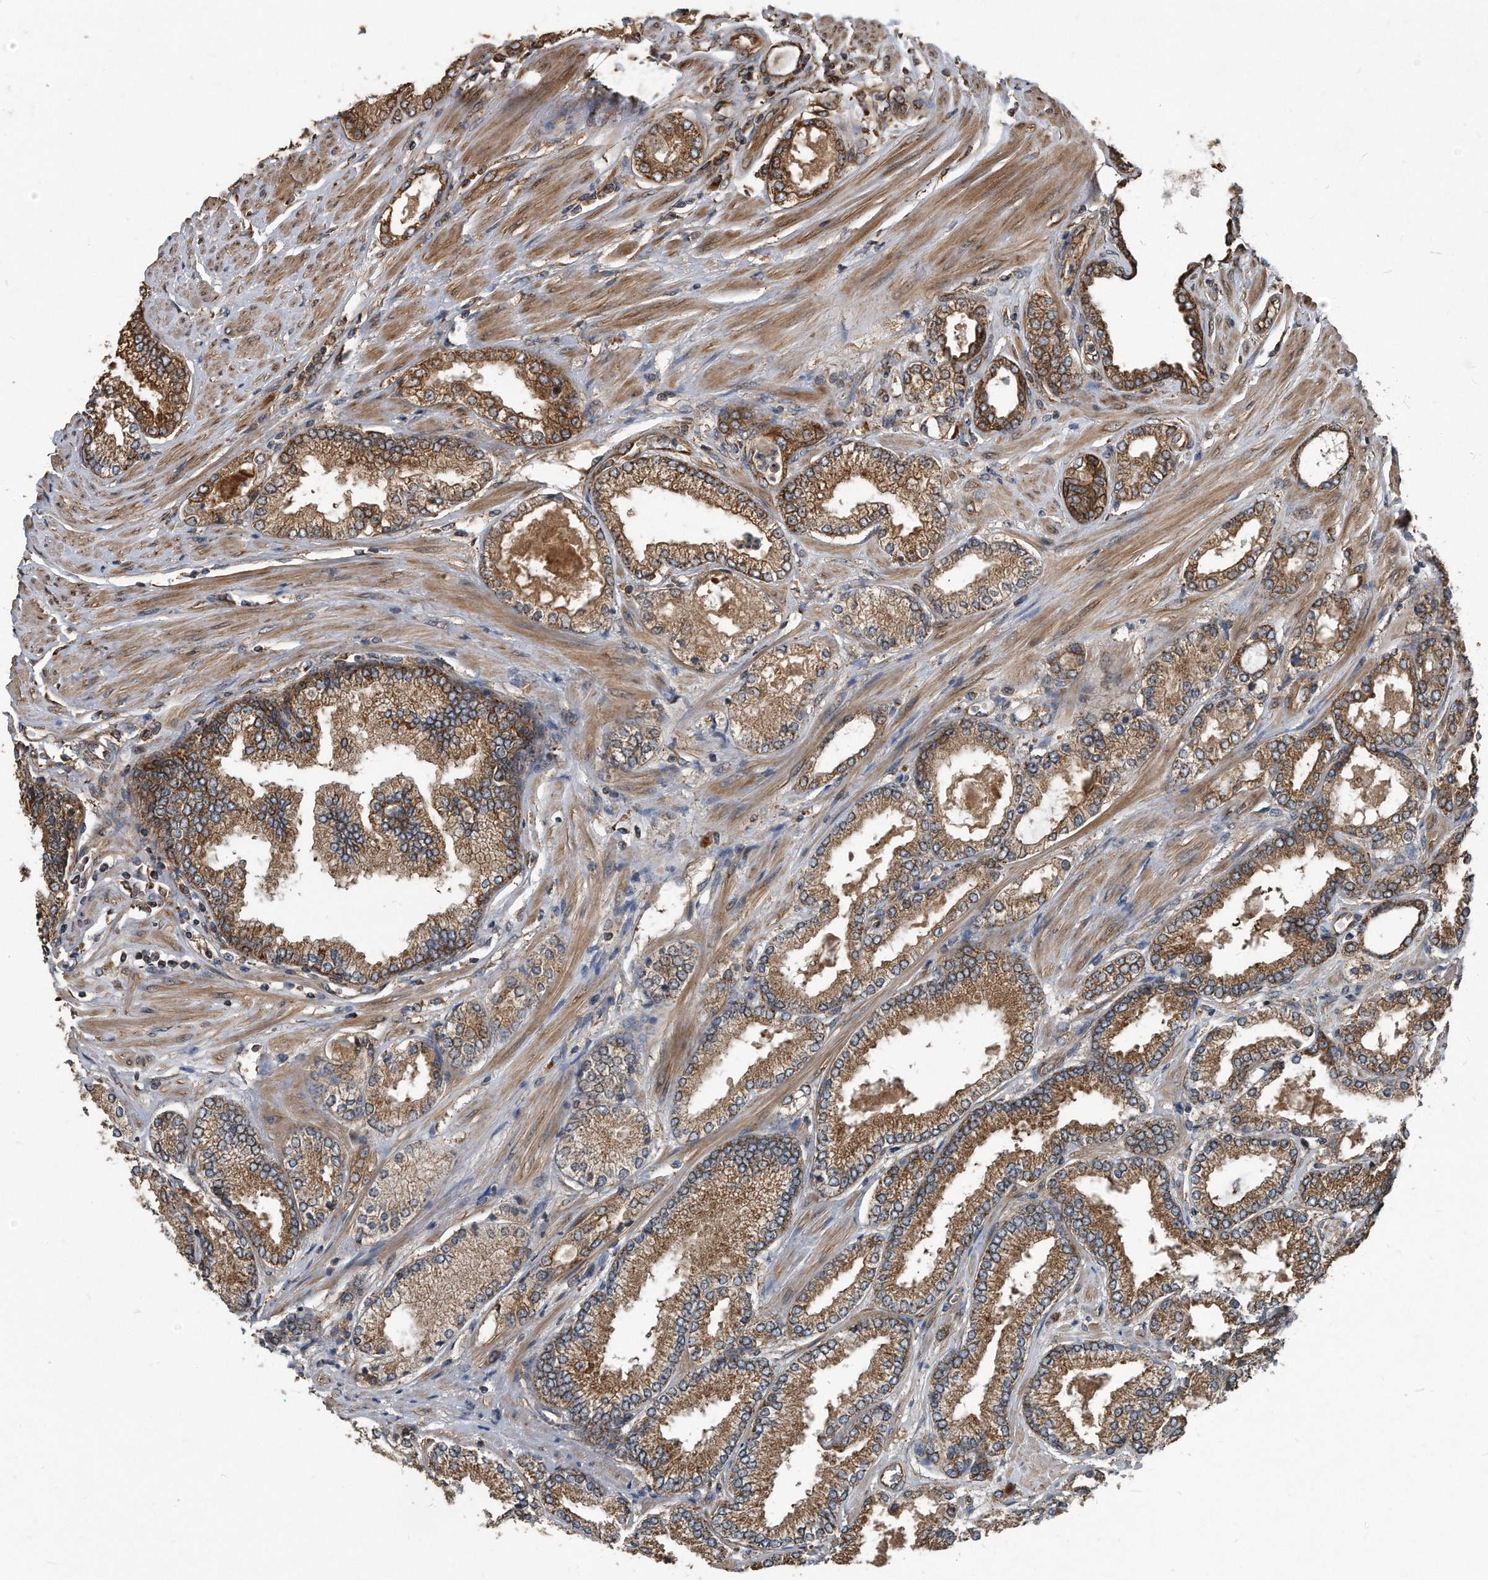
{"staining": {"intensity": "moderate", "quantity": ">75%", "location": "cytoplasmic/membranous"}, "tissue": "prostate cancer", "cell_type": "Tumor cells", "image_type": "cancer", "snomed": [{"axis": "morphology", "description": "Adenocarcinoma, Low grade"}, {"axis": "topography", "description": "Prostate"}], "caption": "DAB immunohistochemical staining of prostate cancer demonstrates moderate cytoplasmic/membranous protein staining in about >75% of tumor cells.", "gene": "FAM136A", "patient": {"sex": "male", "age": 62}}